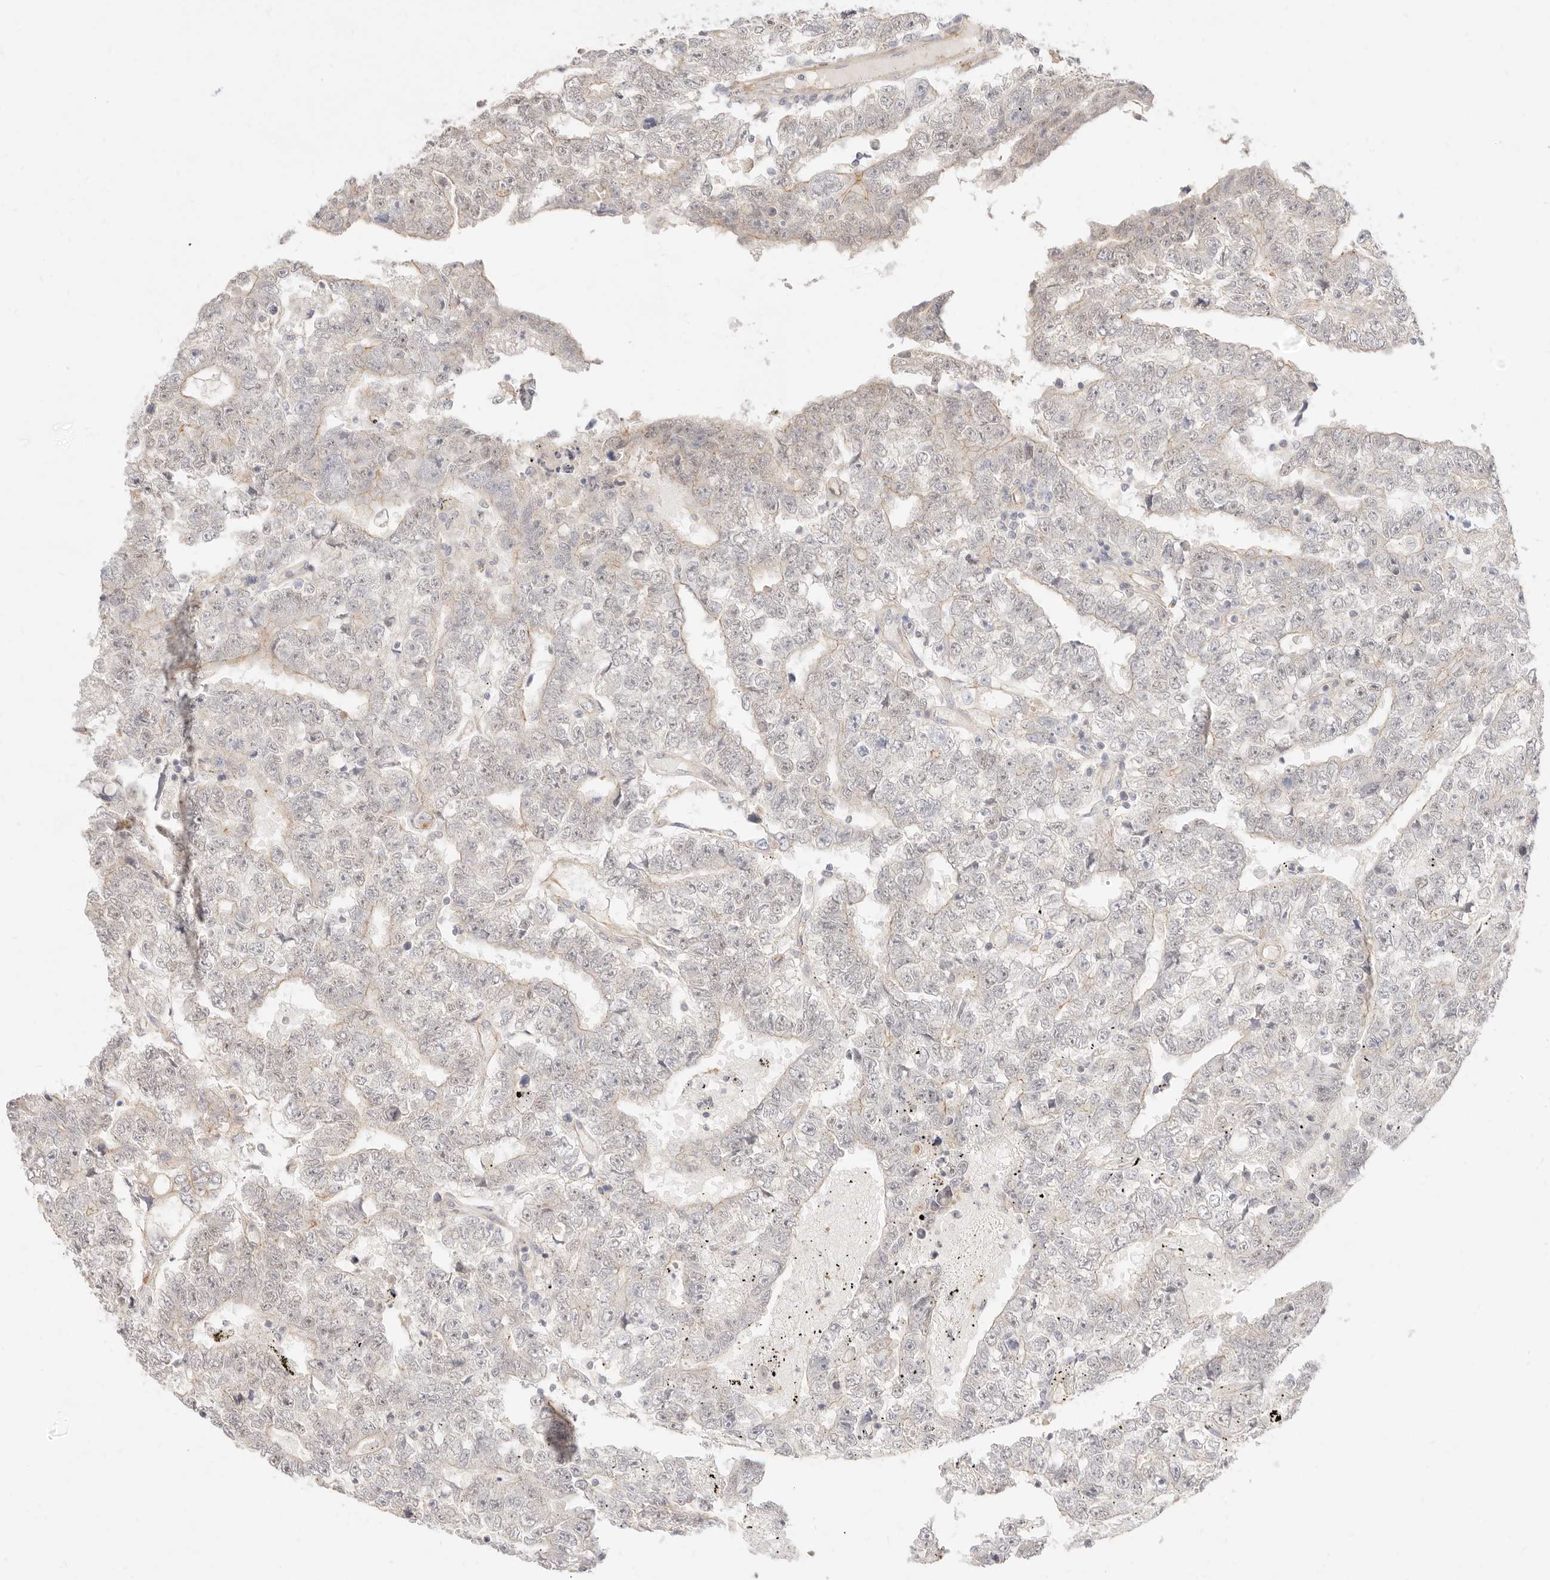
{"staining": {"intensity": "weak", "quantity": "25%-75%", "location": "cytoplasmic/membranous"}, "tissue": "testis cancer", "cell_type": "Tumor cells", "image_type": "cancer", "snomed": [{"axis": "morphology", "description": "Carcinoma, Embryonal, NOS"}, {"axis": "topography", "description": "Testis"}], "caption": "Immunohistochemistry (DAB (3,3'-diaminobenzidine)) staining of testis embryonal carcinoma exhibits weak cytoplasmic/membranous protein expression in approximately 25%-75% of tumor cells.", "gene": "UBXN10", "patient": {"sex": "male", "age": 25}}